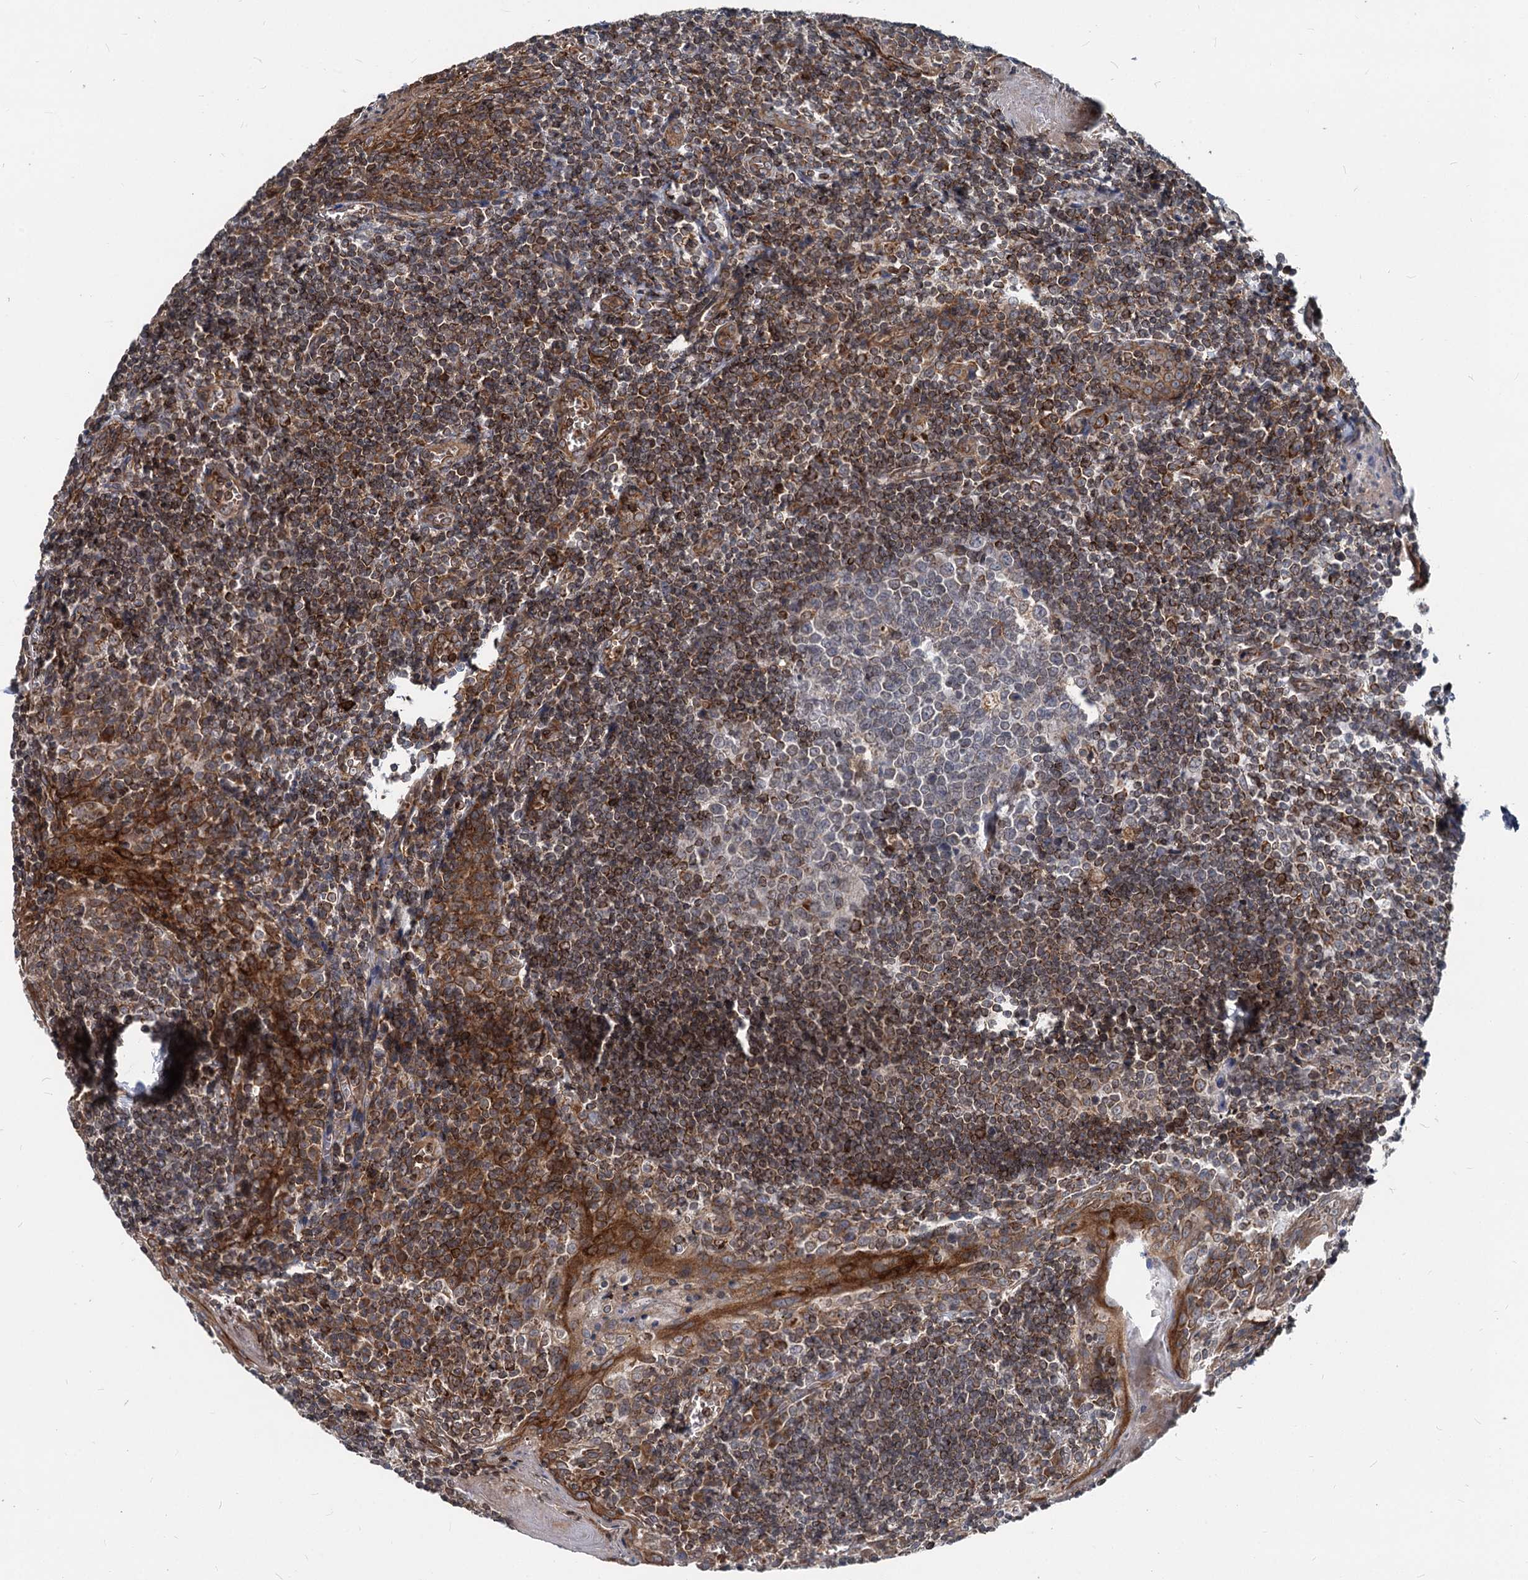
{"staining": {"intensity": "weak", "quantity": "<25%", "location": "cytoplasmic/membranous"}, "tissue": "tonsil", "cell_type": "Germinal center cells", "image_type": "normal", "snomed": [{"axis": "morphology", "description": "Normal tissue, NOS"}, {"axis": "topography", "description": "Tonsil"}], "caption": "Immunohistochemistry histopathology image of normal tonsil: human tonsil stained with DAB reveals no significant protein positivity in germinal center cells.", "gene": "STIM1", "patient": {"sex": "male", "age": 27}}